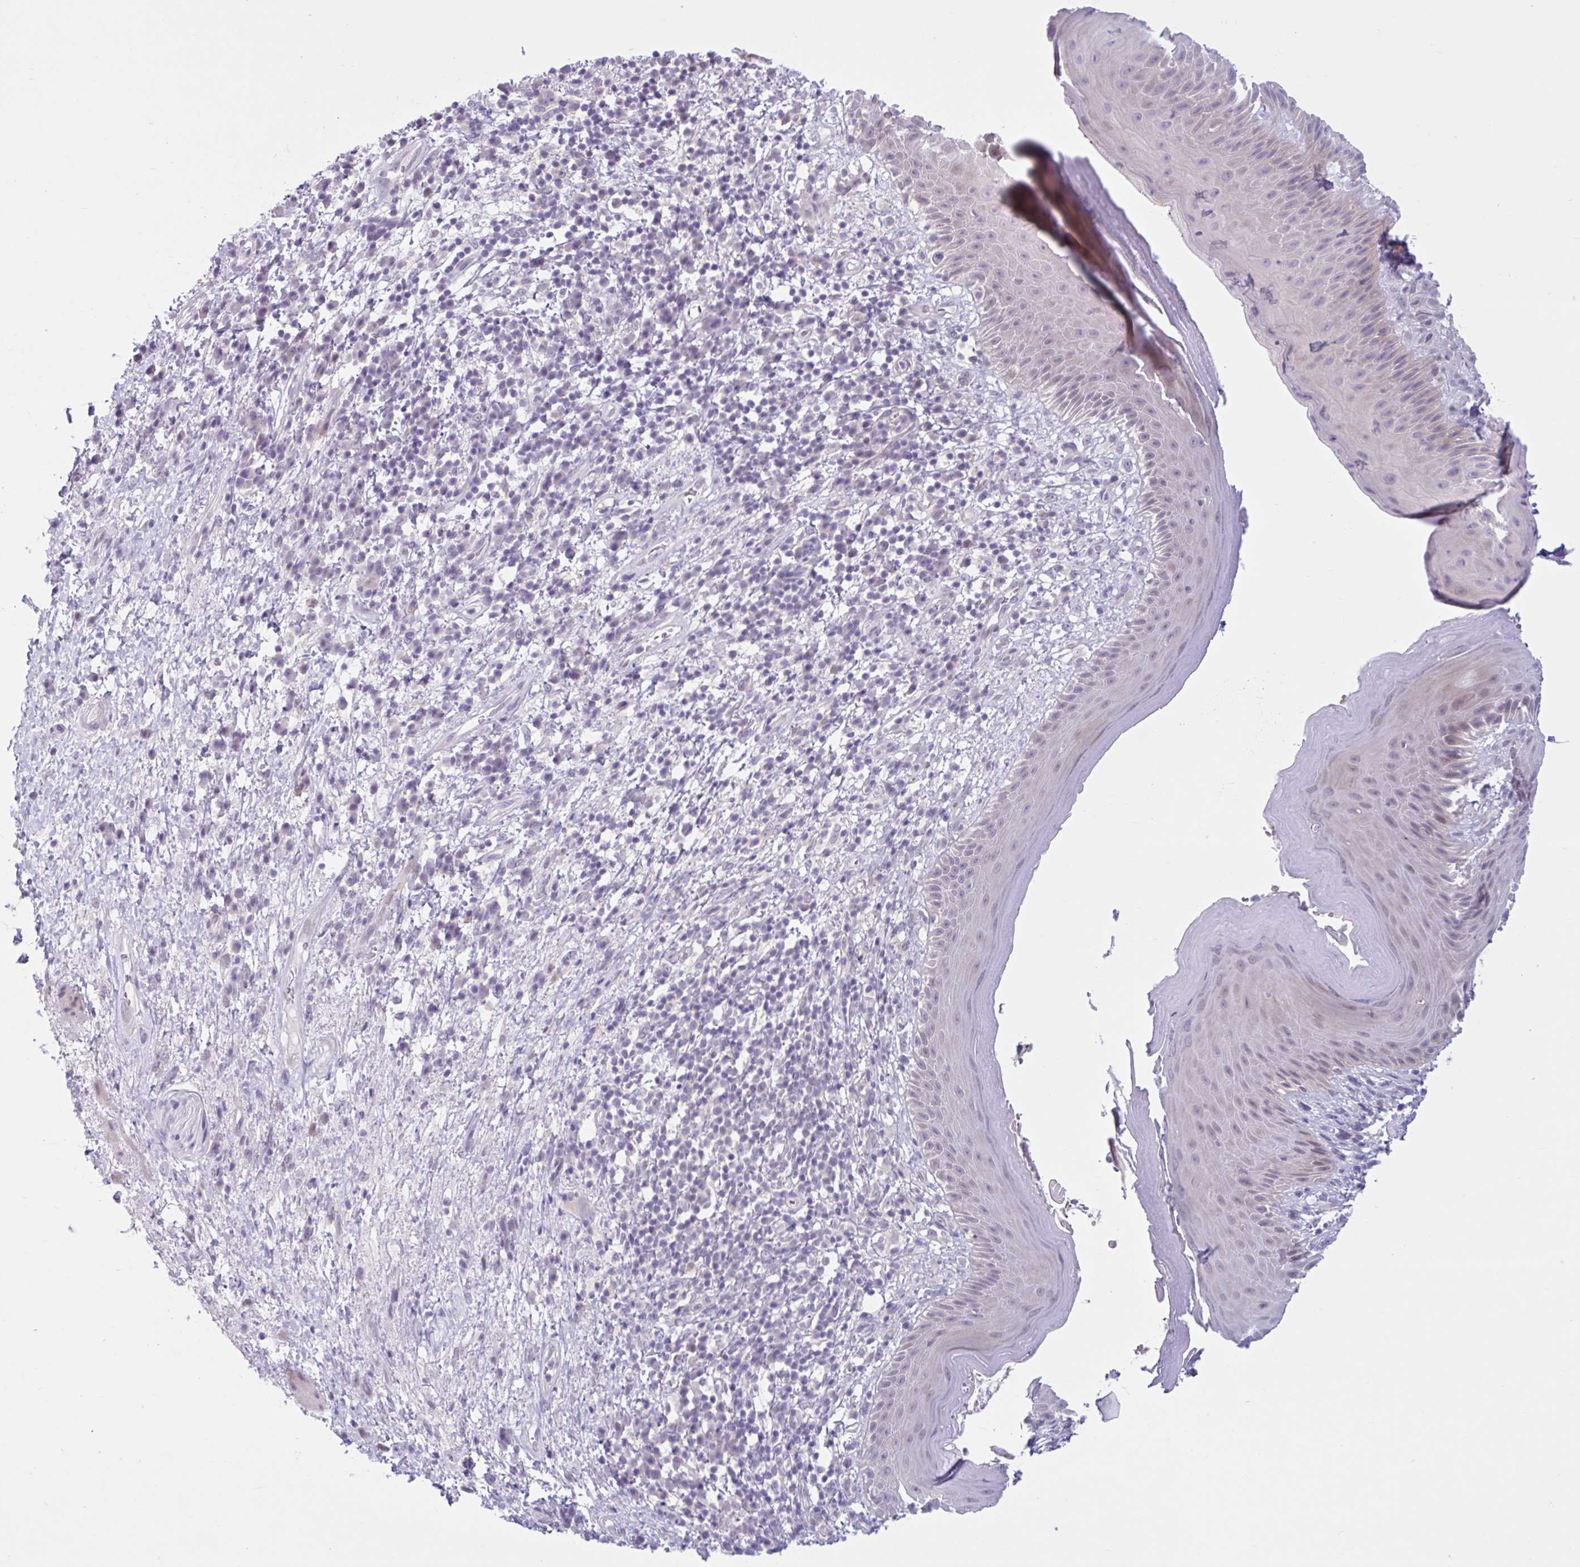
{"staining": {"intensity": "weak", "quantity": "25%-75%", "location": "nuclear"}, "tissue": "skin", "cell_type": "Epidermal cells", "image_type": "normal", "snomed": [{"axis": "morphology", "description": "Normal tissue, NOS"}, {"axis": "topography", "description": "Anal"}], "caption": "Protein expression analysis of unremarkable human skin reveals weak nuclear positivity in about 25%-75% of epidermal cells.", "gene": "FAM153A", "patient": {"sex": "male", "age": 78}}